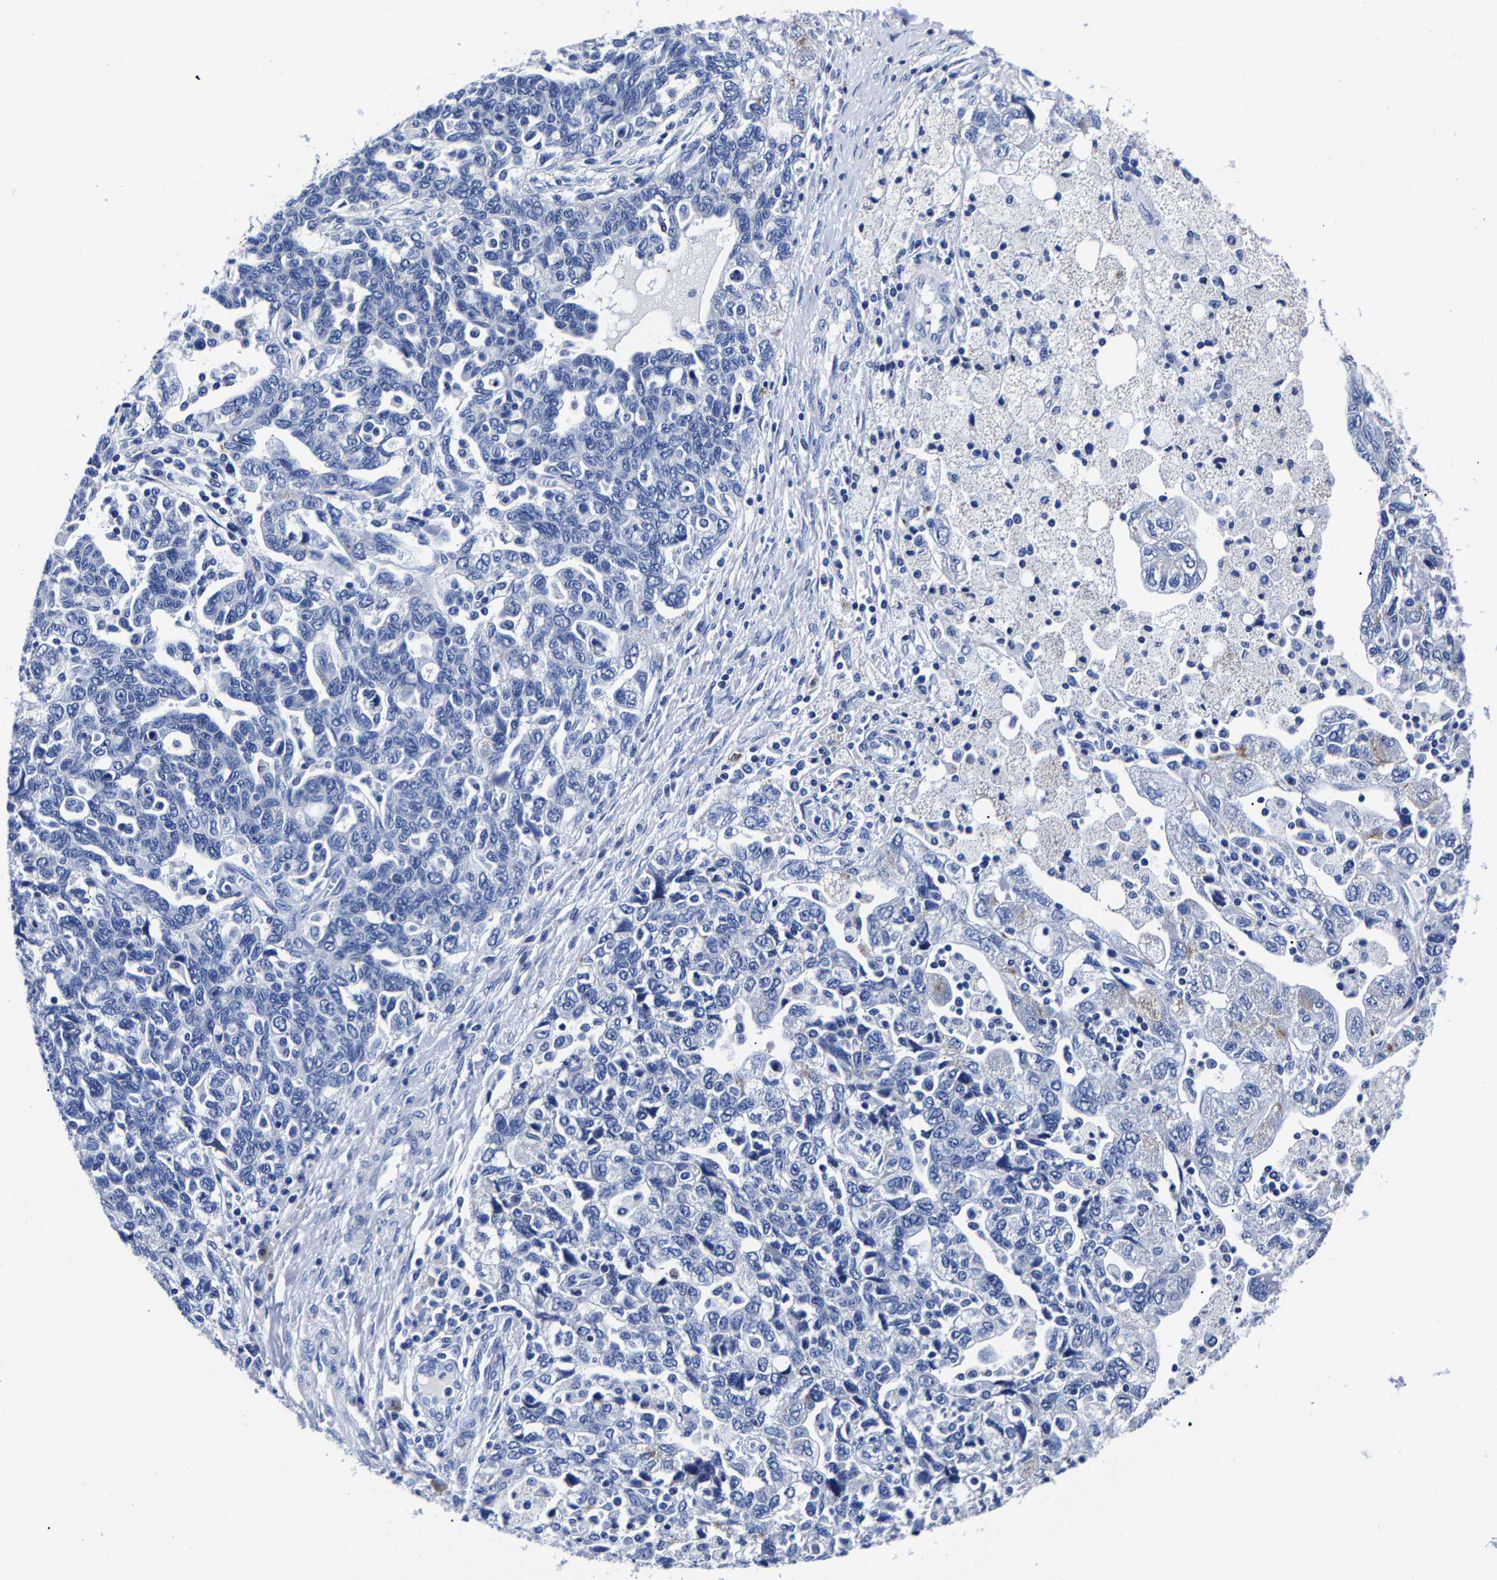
{"staining": {"intensity": "negative", "quantity": "none", "location": "none"}, "tissue": "ovarian cancer", "cell_type": "Tumor cells", "image_type": "cancer", "snomed": [{"axis": "morphology", "description": "Carcinoma, NOS"}, {"axis": "morphology", "description": "Cystadenocarcinoma, serous, NOS"}, {"axis": "topography", "description": "Ovary"}], "caption": "High power microscopy photomicrograph of an immunohistochemistry (IHC) photomicrograph of ovarian serous cystadenocarcinoma, revealing no significant expression in tumor cells.", "gene": "CPA2", "patient": {"sex": "female", "age": 69}}